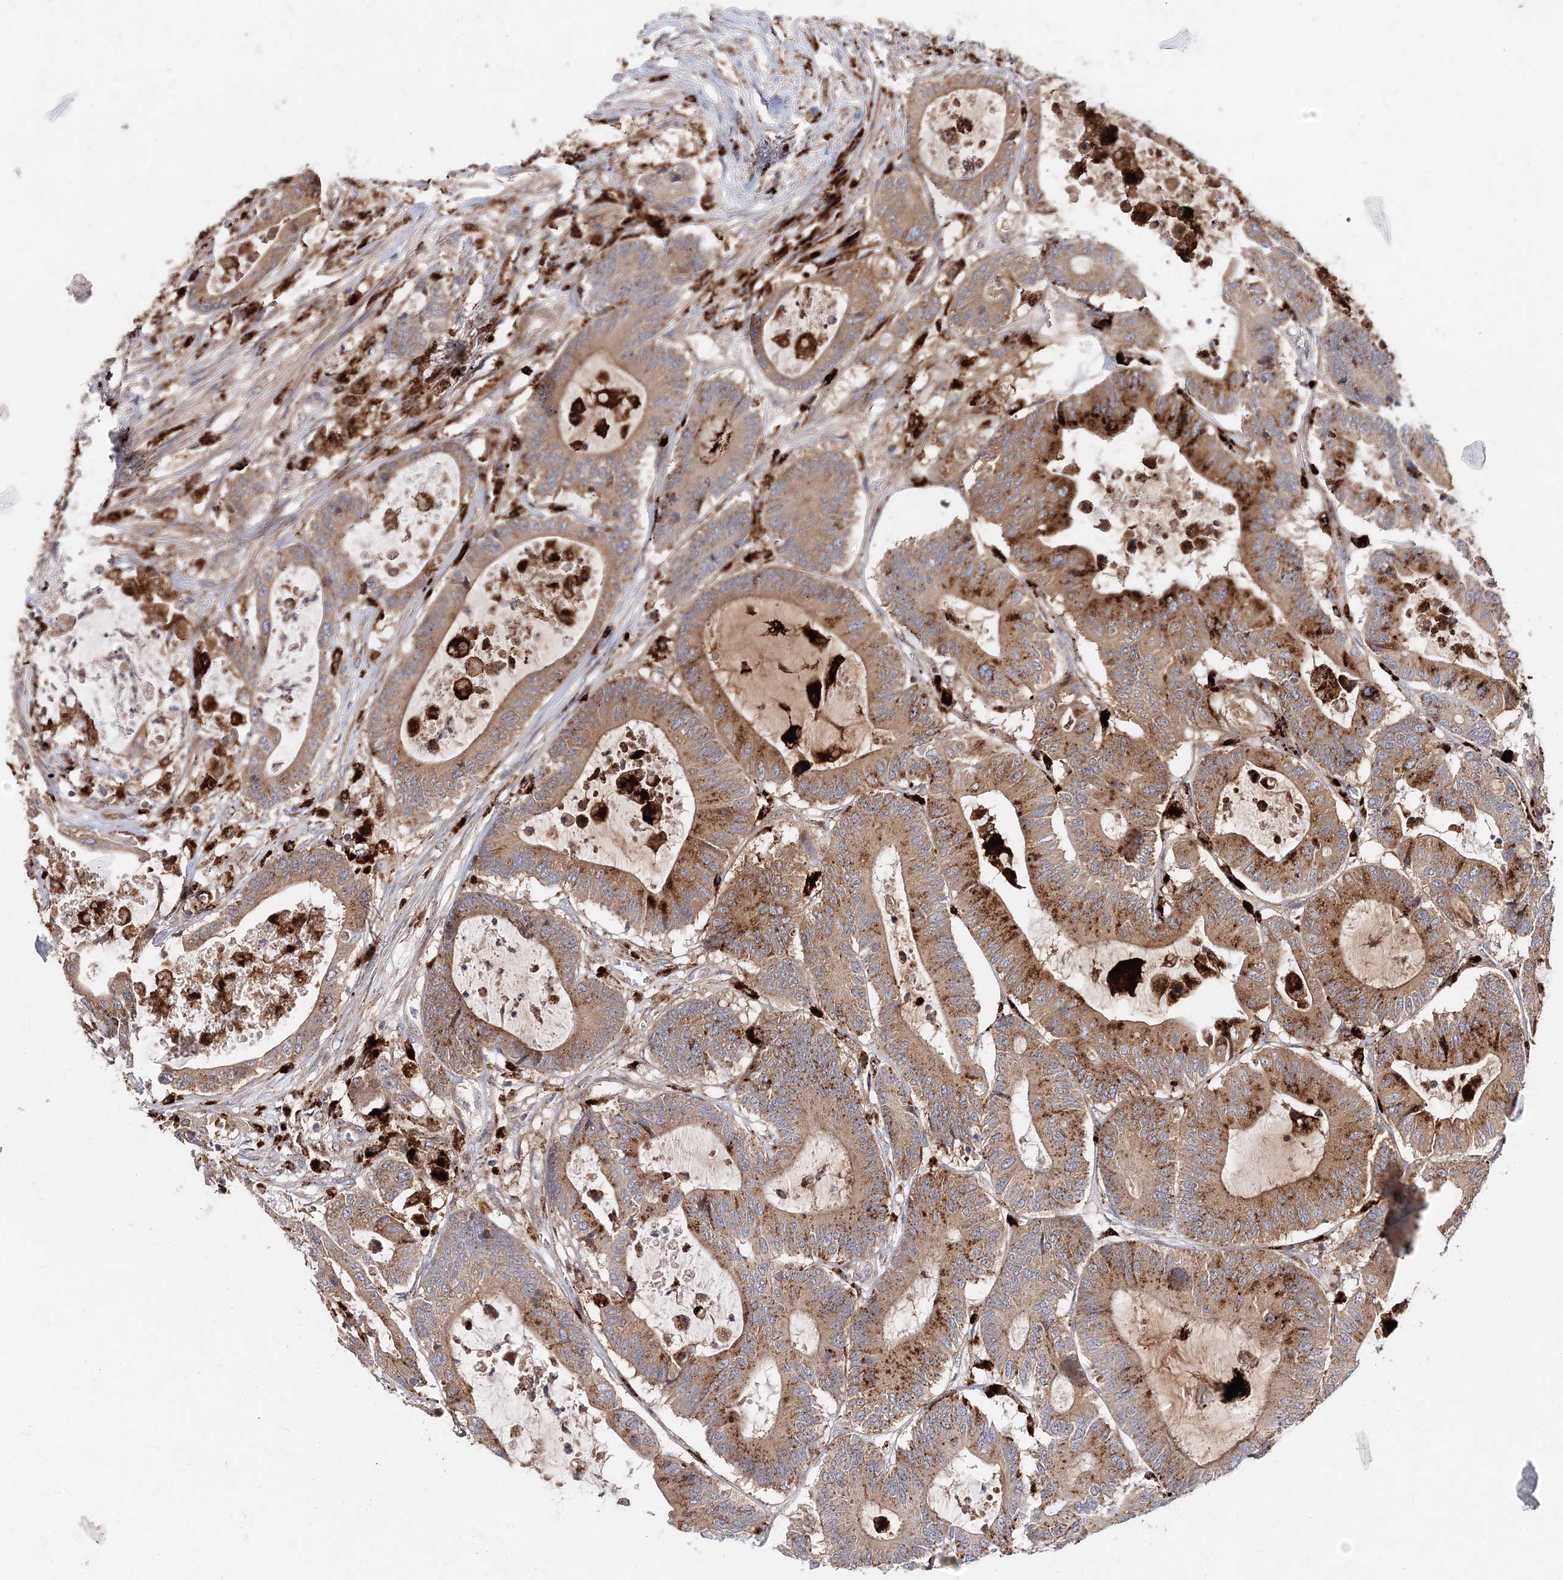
{"staining": {"intensity": "moderate", "quantity": ">75%", "location": "cytoplasmic/membranous"}, "tissue": "colorectal cancer", "cell_type": "Tumor cells", "image_type": "cancer", "snomed": [{"axis": "morphology", "description": "Adenocarcinoma, NOS"}, {"axis": "topography", "description": "Colon"}], "caption": "Brown immunohistochemical staining in human colorectal cancer (adenocarcinoma) demonstrates moderate cytoplasmic/membranous expression in about >75% of tumor cells.", "gene": "C3orf38", "patient": {"sex": "female", "age": 84}}